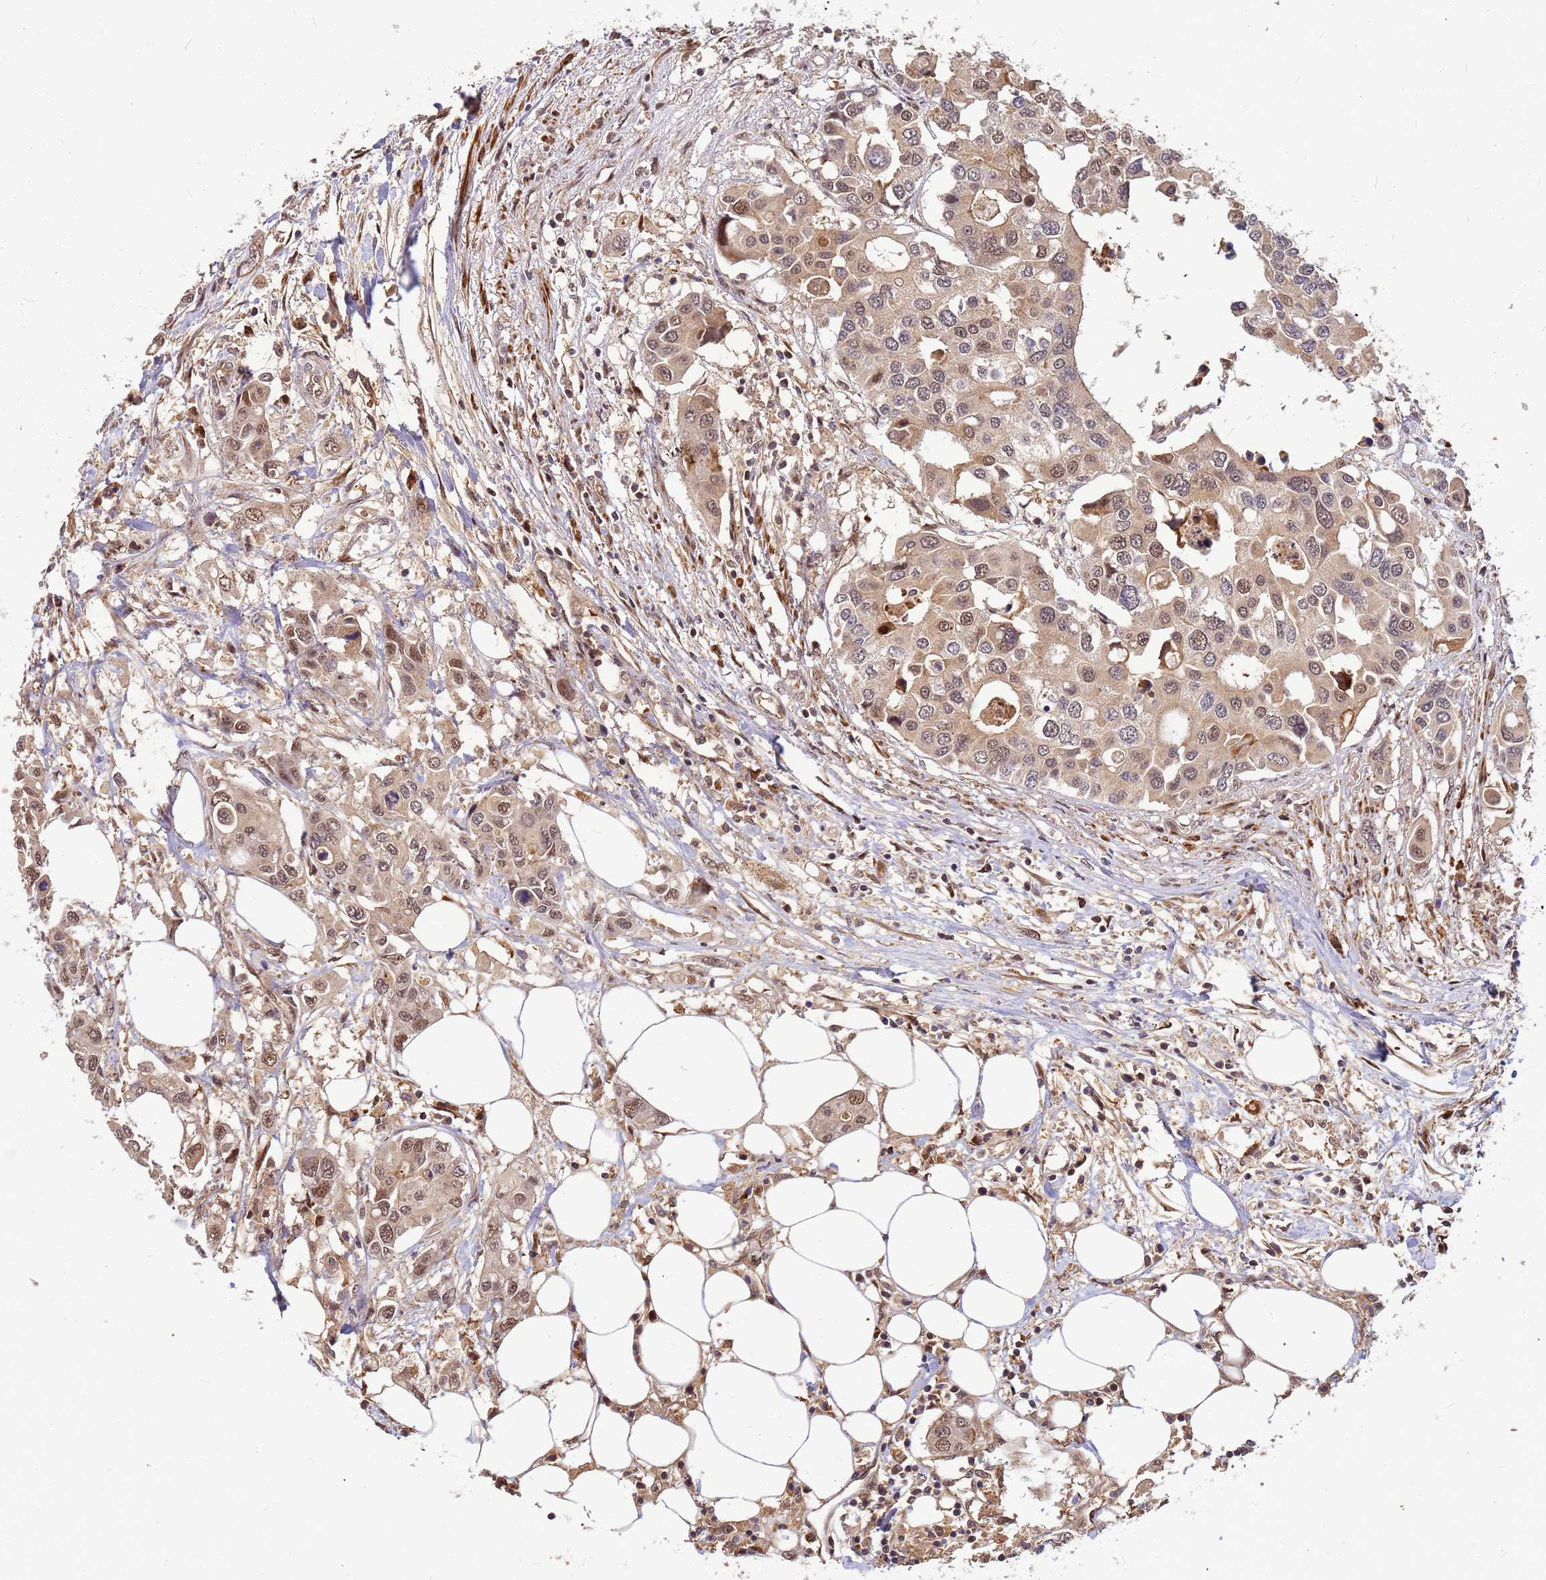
{"staining": {"intensity": "weak", "quantity": ">75%", "location": "cytoplasmic/membranous,nuclear"}, "tissue": "colorectal cancer", "cell_type": "Tumor cells", "image_type": "cancer", "snomed": [{"axis": "morphology", "description": "Adenocarcinoma, NOS"}, {"axis": "topography", "description": "Colon"}], "caption": "A high-resolution image shows immunohistochemistry (IHC) staining of colorectal cancer, which reveals weak cytoplasmic/membranous and nuclear expression in approximately >75% of tumor cells. (IHC, brightfield microscopy, high magnification).", "gene": "DUS4L", "patient": {"sex": "male", "age": 77}}